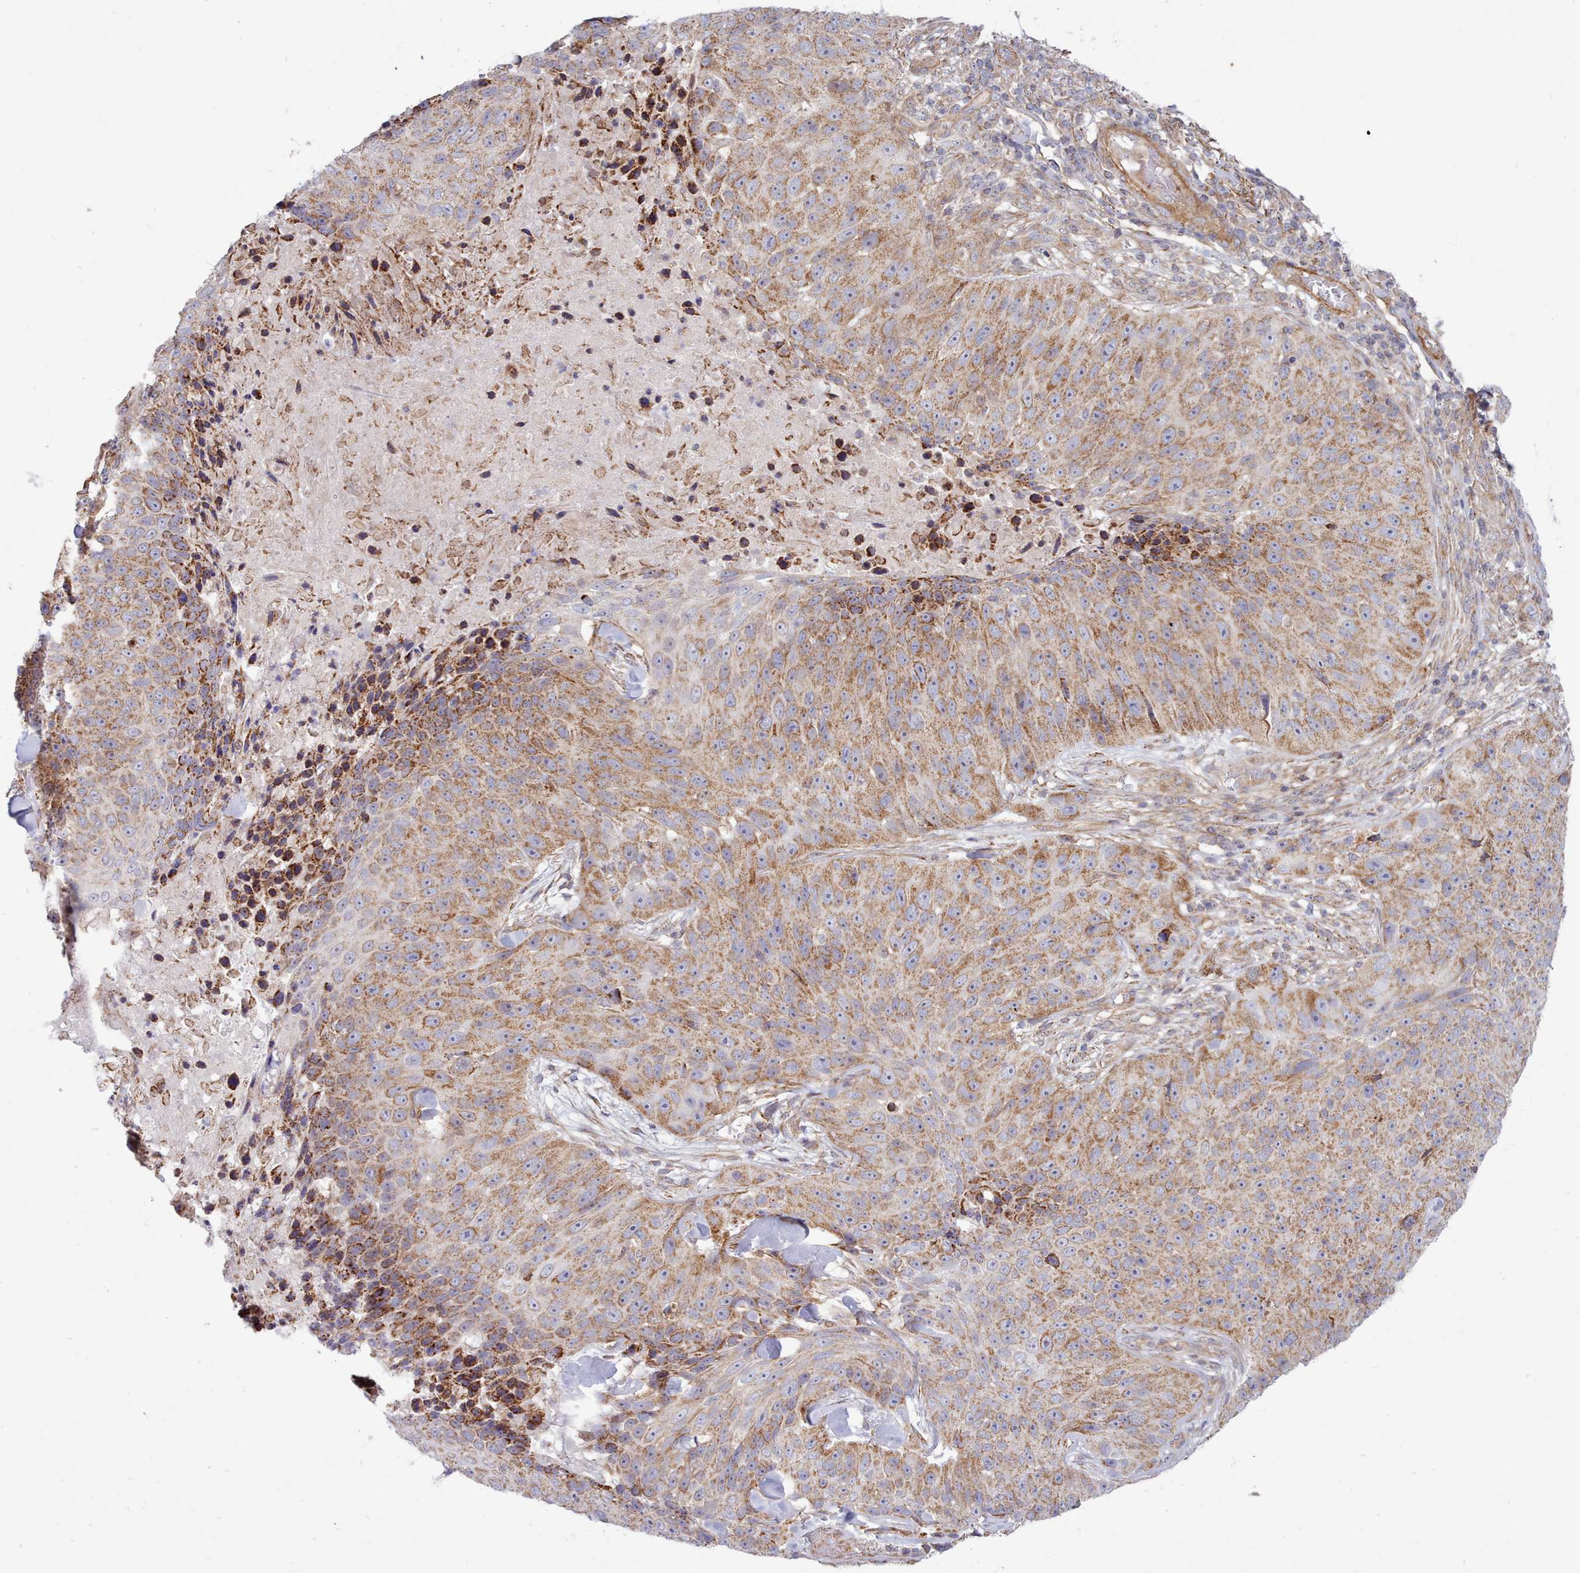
{"staining": {"intensity": "moderate", "quantity": ">75%", "location": "cytoplasmic/membranous"}, "tissue": "skin cancer", "cell_type": "Tumor cells", "image_type": "cancer", "snomed": [{"axis": "morphology", "description": "Squamous cell carcinoma, NOS"}, {"axis": "topography", "description": "Skin"}], "caption": "An IHC micrograph of neoplastic tissue is shown. Protein staining in brown highlights moderate cytoplasmic/membranous positivity in skin cancer within tumor cells.", "gene": "MRPL21", "patient": {"sex": "female", "age": 87}}